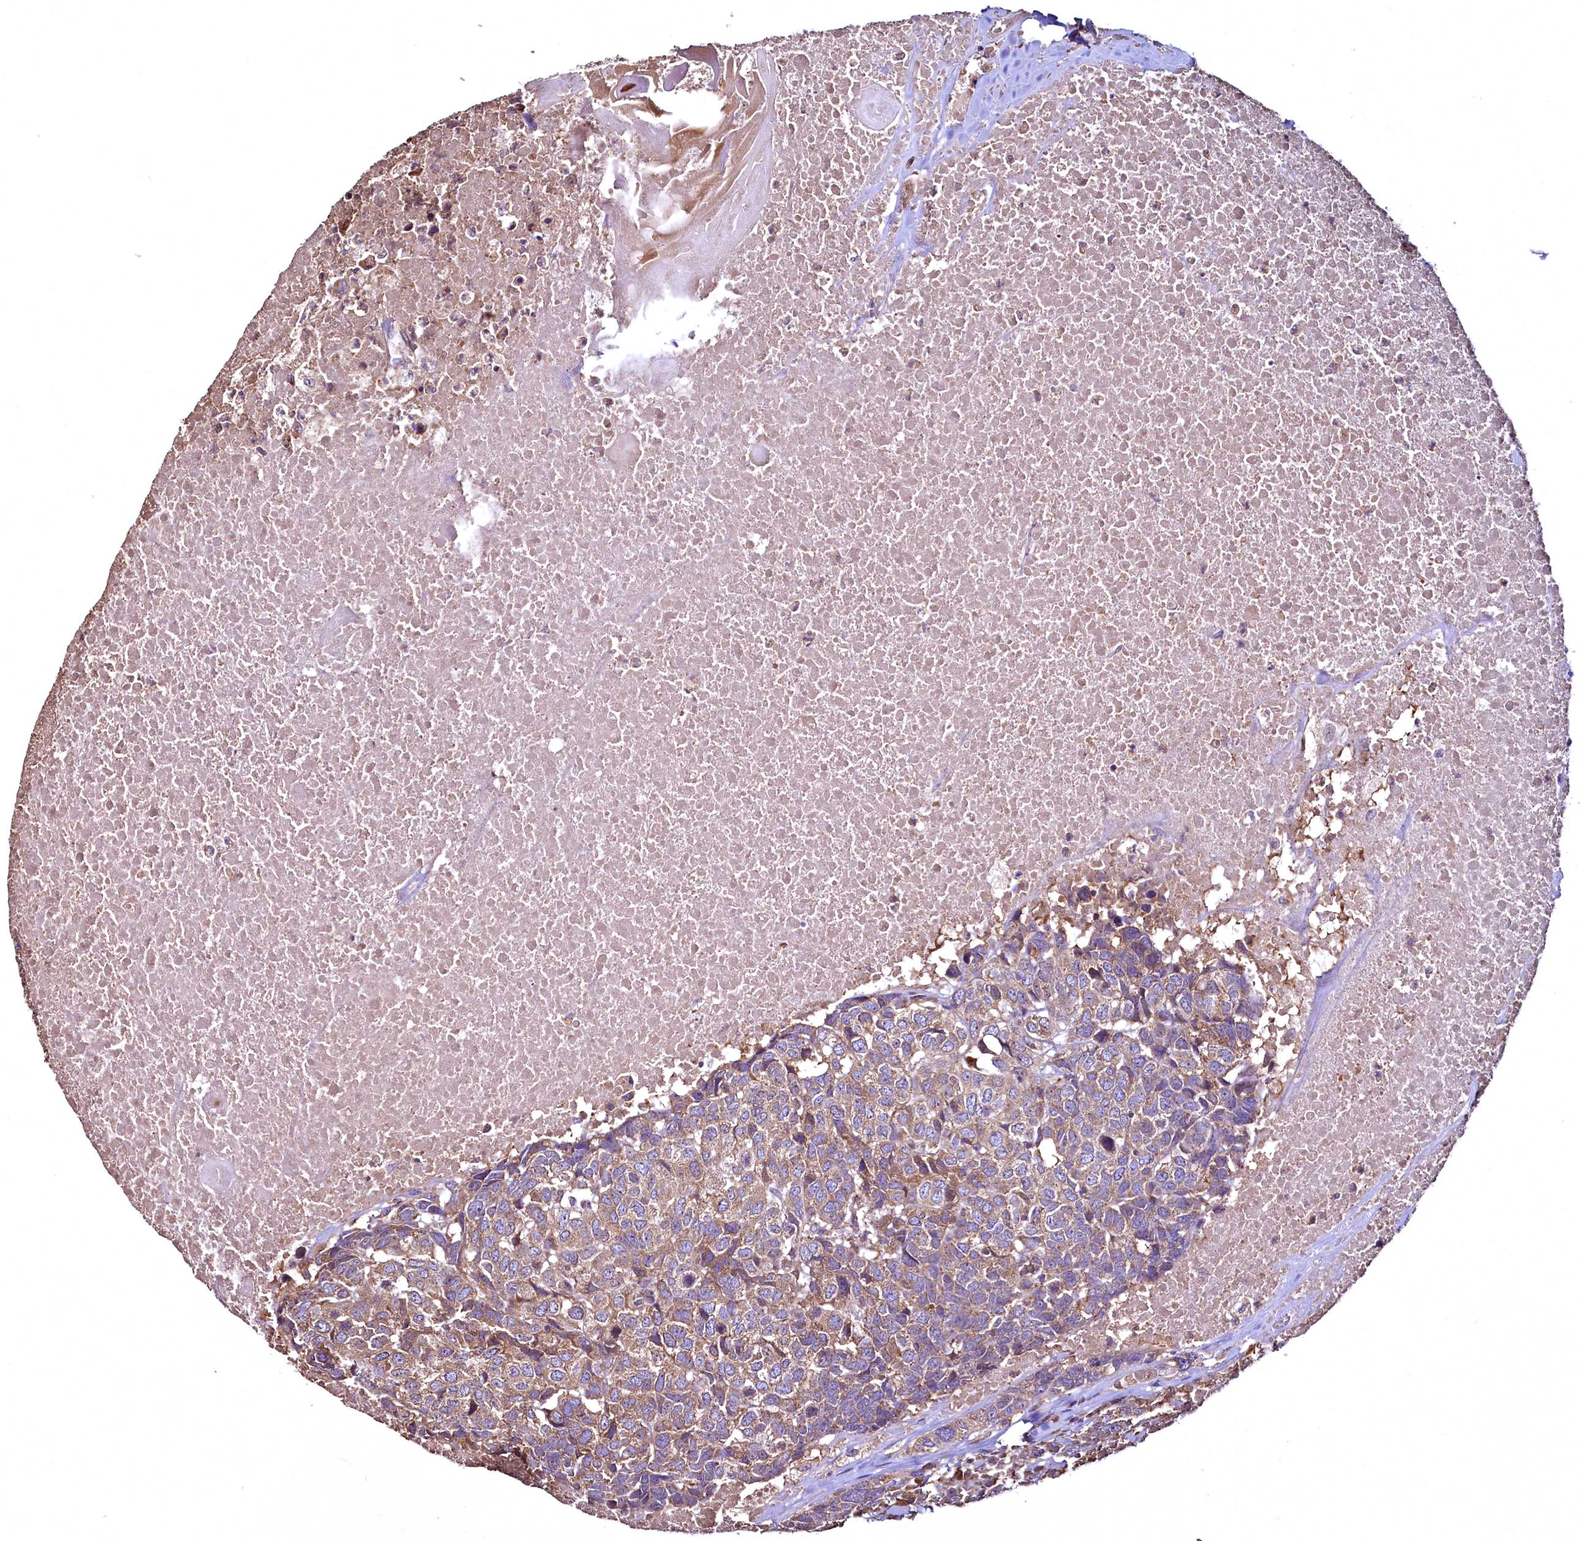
{"staining": {"intensity": "moderate", "quantity": ">75%", "location": "cytoplasmic/membranous"}, "tissue": "head and neck cancer", "cell_type": "Tumor cells", "image_type": "cancer", "snomed": [{"axis": "morphology", "description": "Squamous cell carcinoma, NOS"}, {"axis": "topography", "description": "Head-Neck"}], "caption": "Moderate cytoplasmic/membranous positivity is identified in approximately >75% of tumor cells in head and neck cancer.", "gene": "TBCEL", "patient": {"sex": "male", "age": 66}}